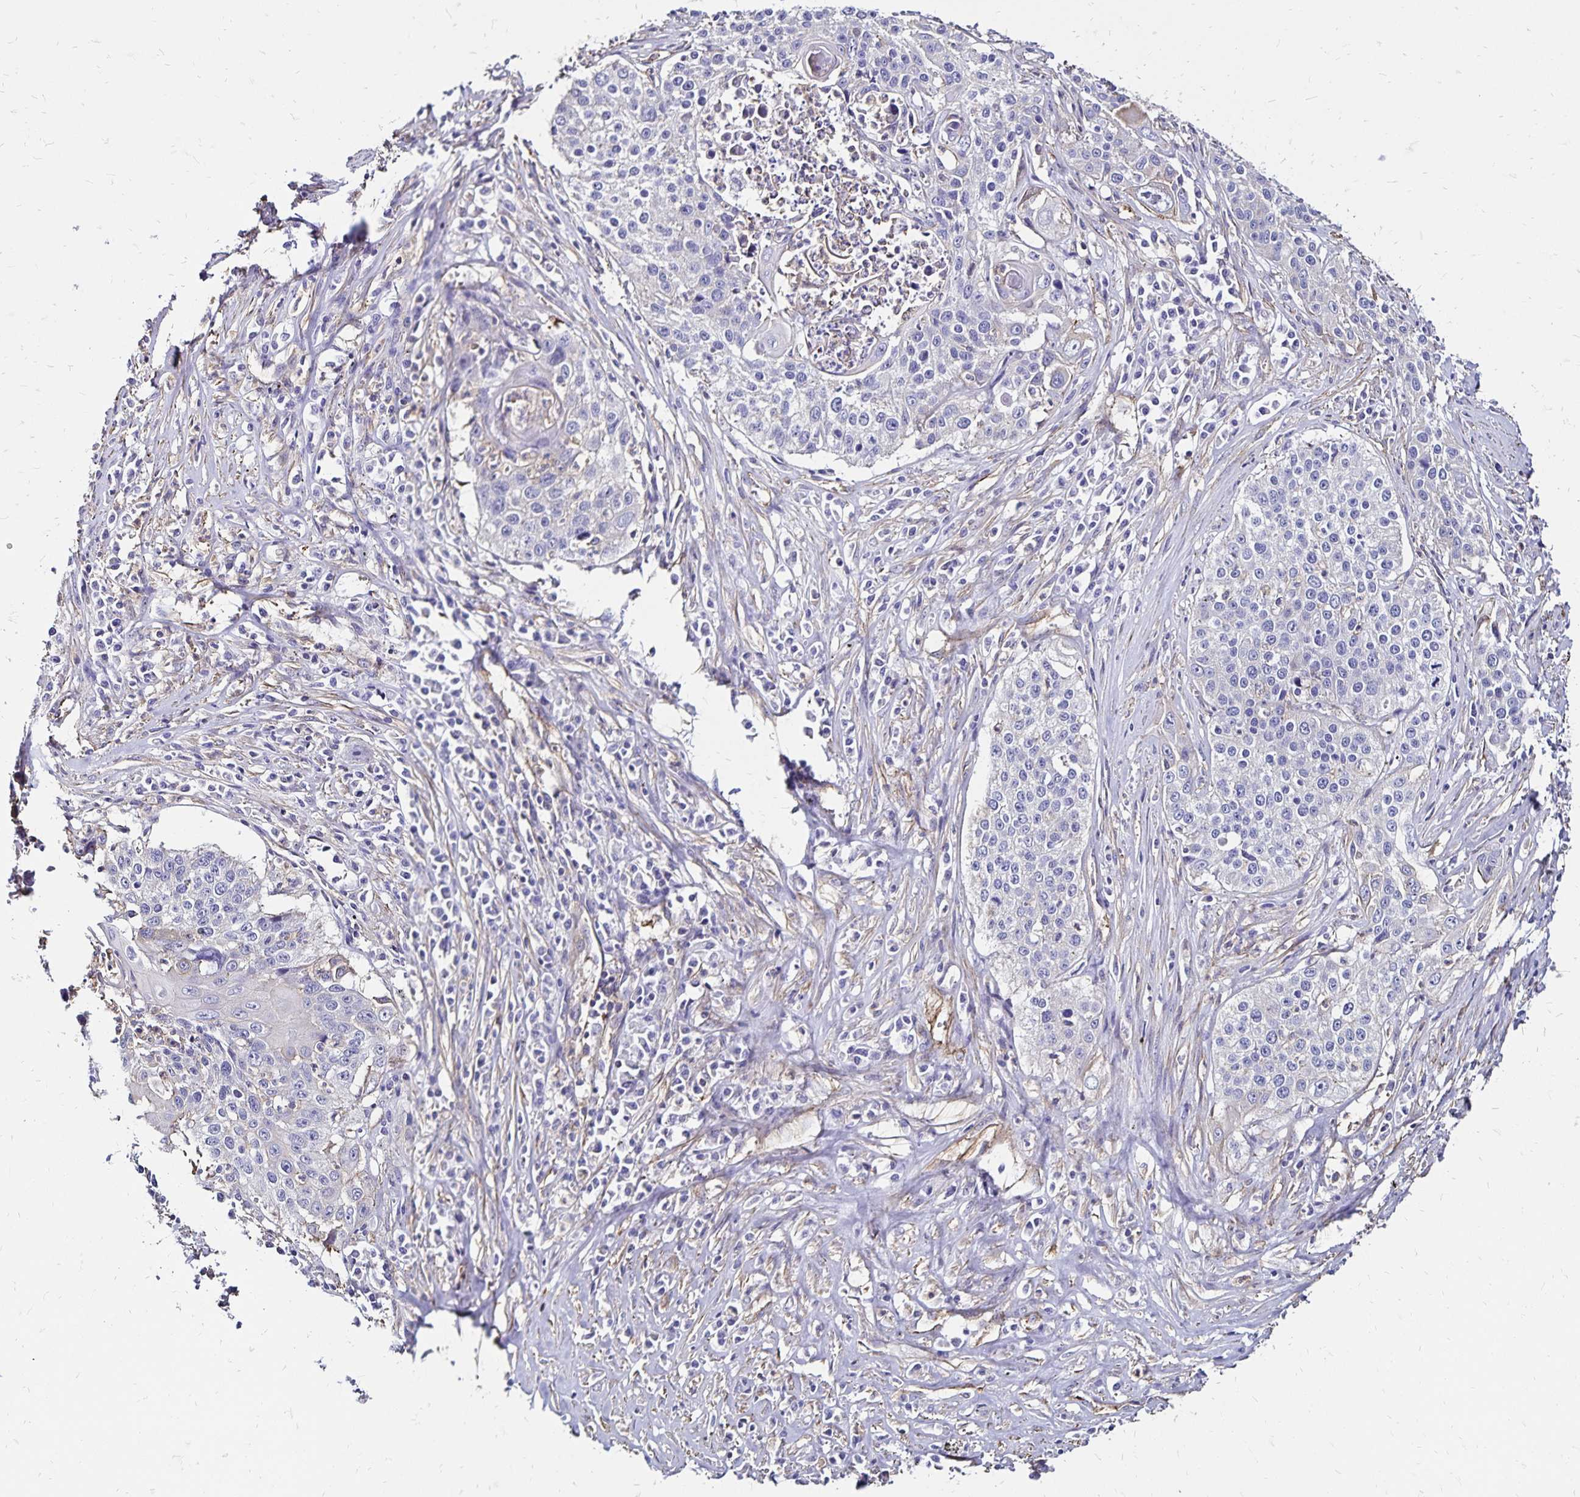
{"staining": {"intensity": "negative", "quantity": "none", "location": "none"}, "tissue": "lung cancer", "cell_type": "Tumor cells", "image_type": "cancer", "snomed": [{"axis": "morphology", "description": "Squamous cell carcinoma, NOS"}, {"axis": "morphology", "description": "Squamous cell carcinoma, metastatic, NOS"}, {"axis": "topography", "description": "Lung"}, {"axis": "topography", "description": "Pleura, NOS"}], "caption": "An immunohistochemistry (IHC) histopathology image of lung cancer (metastatic squamous cell carcinoma) is shown. There is no staining in tumor cells of lung cancer (metastatic squamous cell carcinoma). (Immunohistochemistry, brightfield microscopy, high magnification).", "gene": "RPRML", "patient": {"sex": "male", "age": 72}}